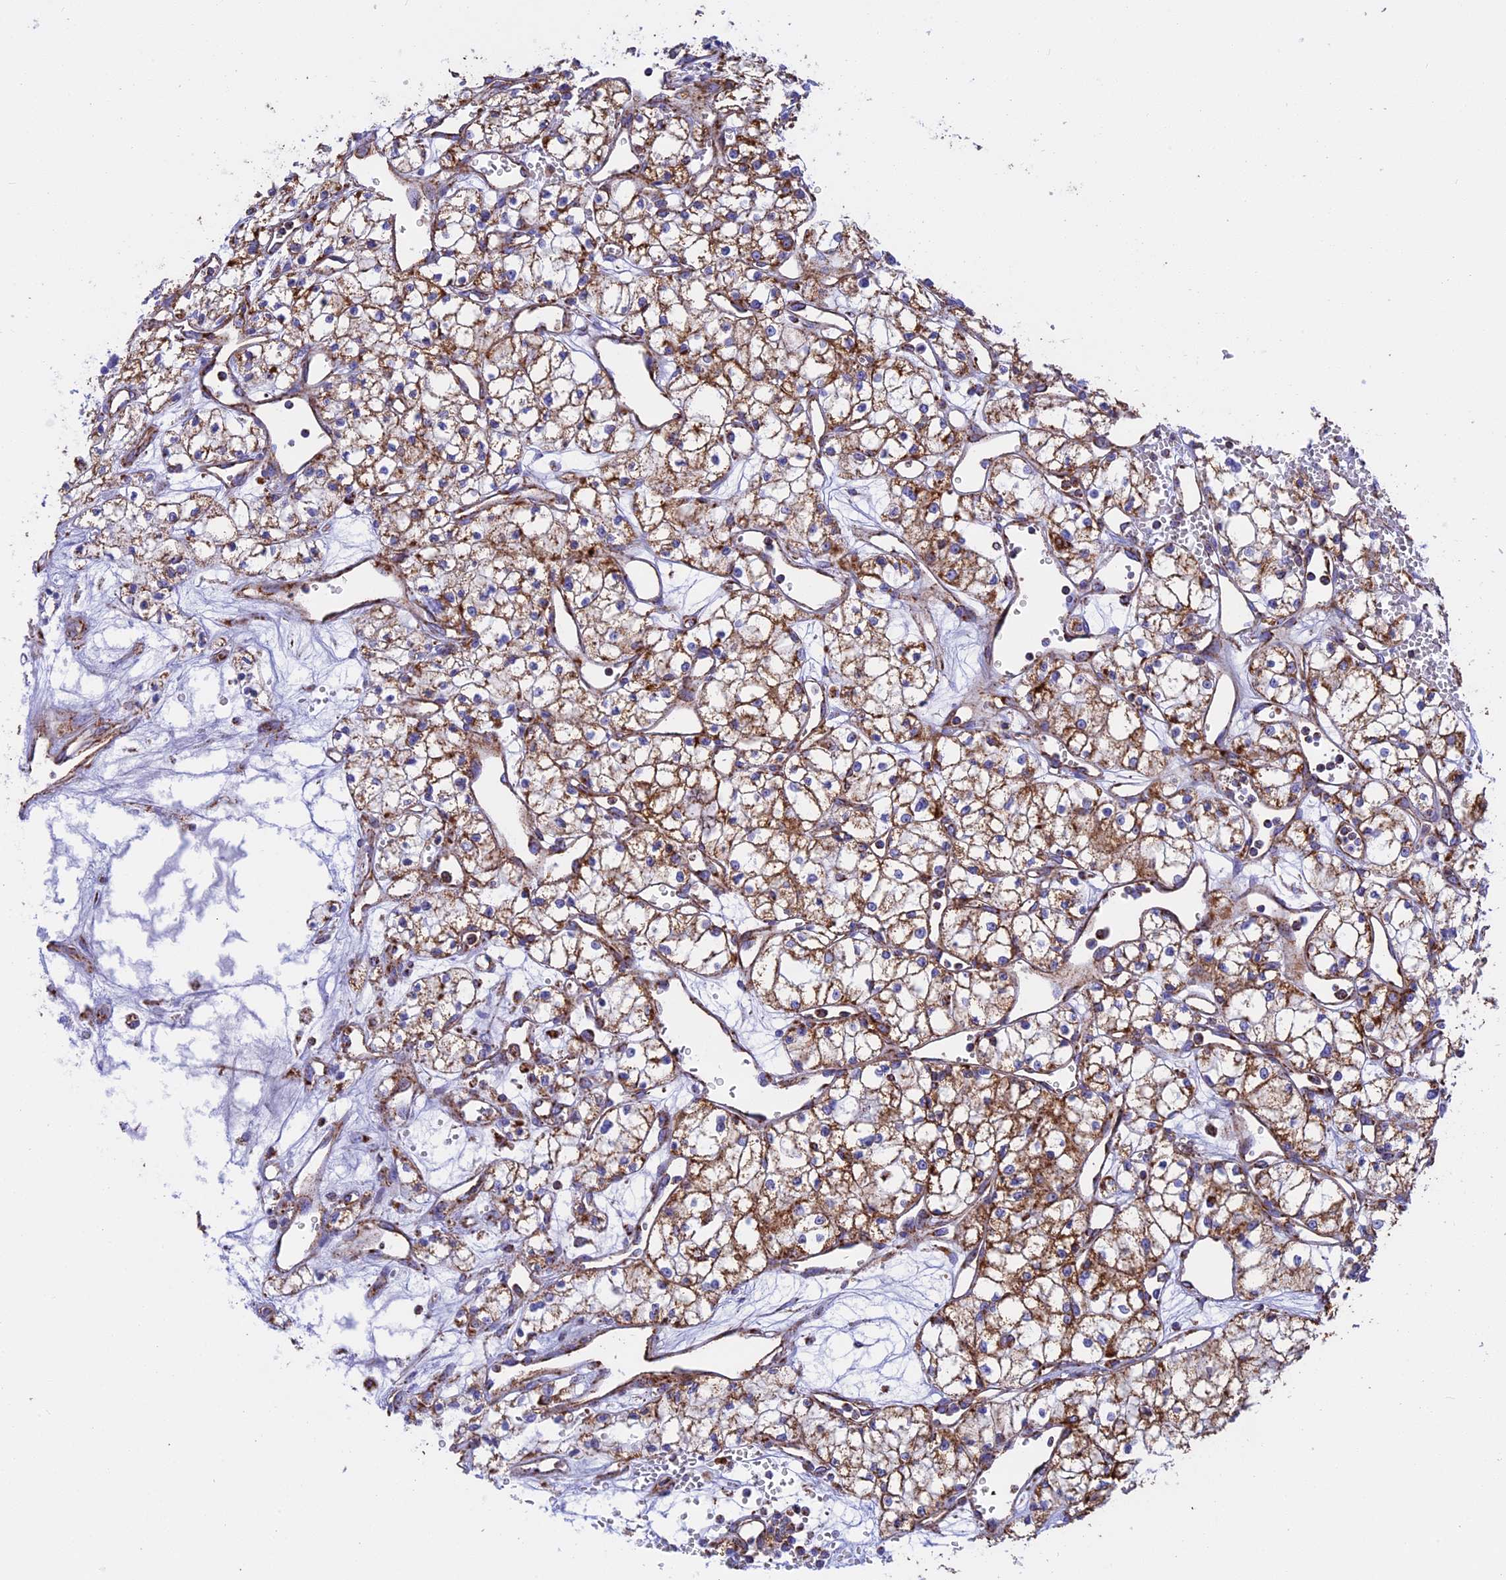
{"staining": {"intensity": "moderate", "quantity": ">75%", "location": "cytoplasmic/membranous"}, "tissue": "renal cancer", "cell_type": "Tumor cells", "image_type": "cancer", "snomed": [{"axis": "morphology", "description": "Adenocarcinoma, NOS"}, {"axis": "topography", "description": "Kidney"}], "caption": "A micrograph showing moderate cytoplasmic/membranous expression in approximately >75% of tumor cells in renal adenocarcinoma, as visualized by brown immunohistochemical staining.", "gene": "UQCRB", "patient": {"sex": "male", "age": 59}}